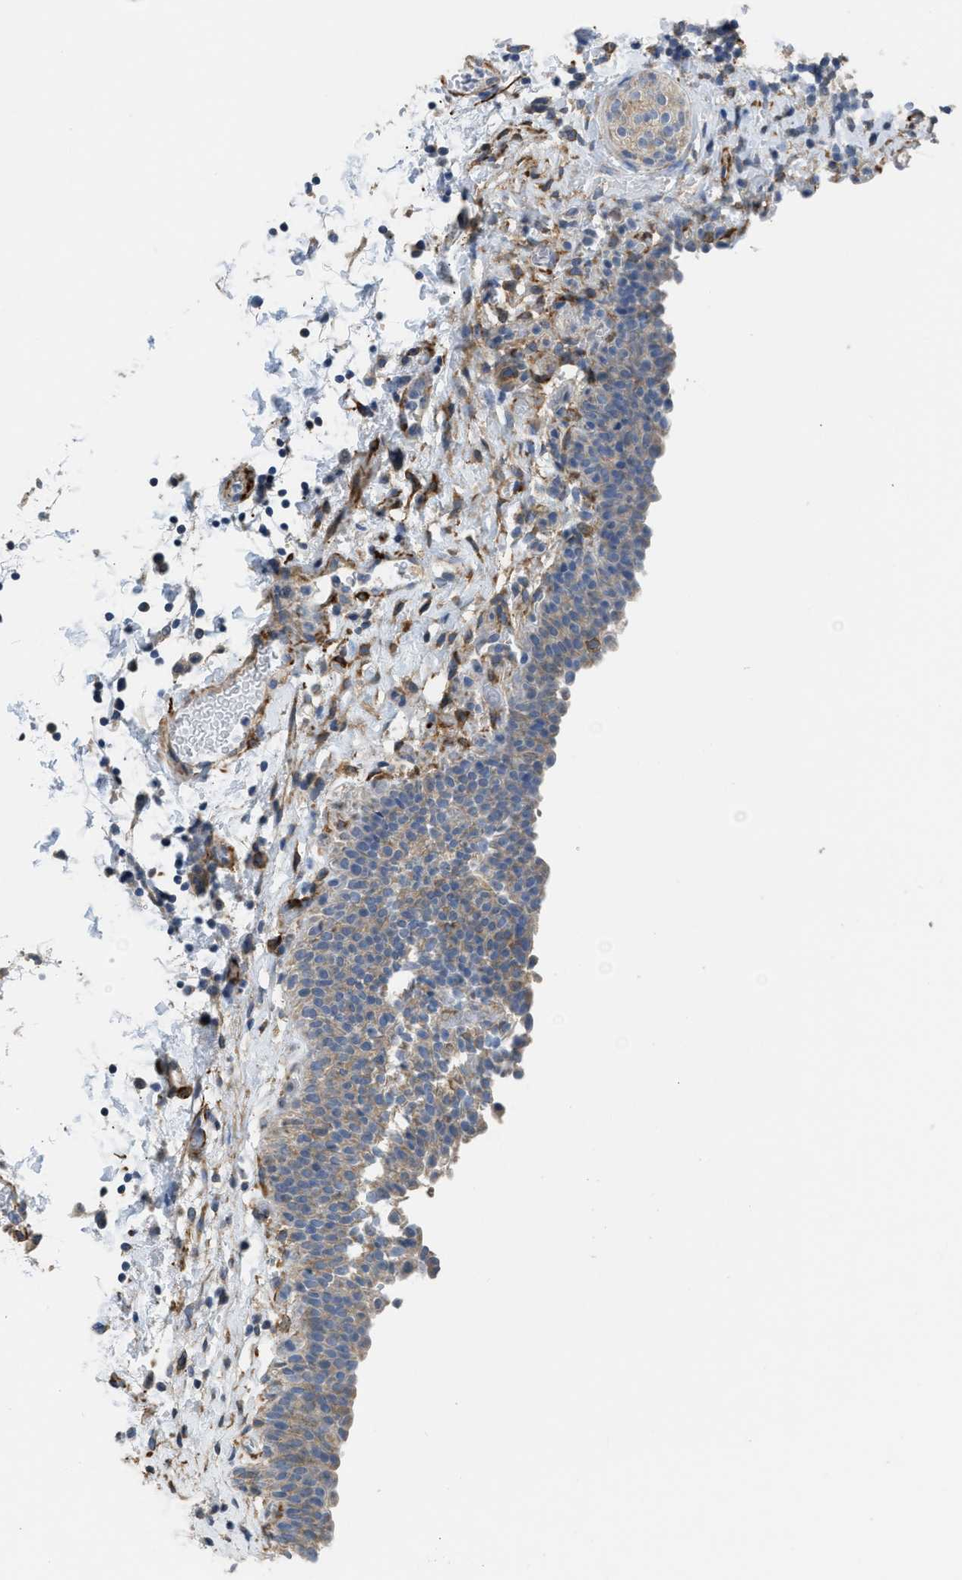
{"staining": {"intensity": "weak", "quantity": "25%-75%", "location": "cytoplasmic/membranous"}, "tissue": "urinary bladder", "cell_type": "Urothelial cells", "image_type": "normal", "snomed": [{"axis": "morphology", "description": "Normal tissue, NOS"}, {"axis": "topography", "description": "Urinary bladder"}], "caption": "Urothelial cells reveal weak cytoplasmic/membranous positivity in about 25%-75% of cells in normal urinary bladder.", "gene": "ZSWIM5", "patient": {"sex": "male", "age": 55}}